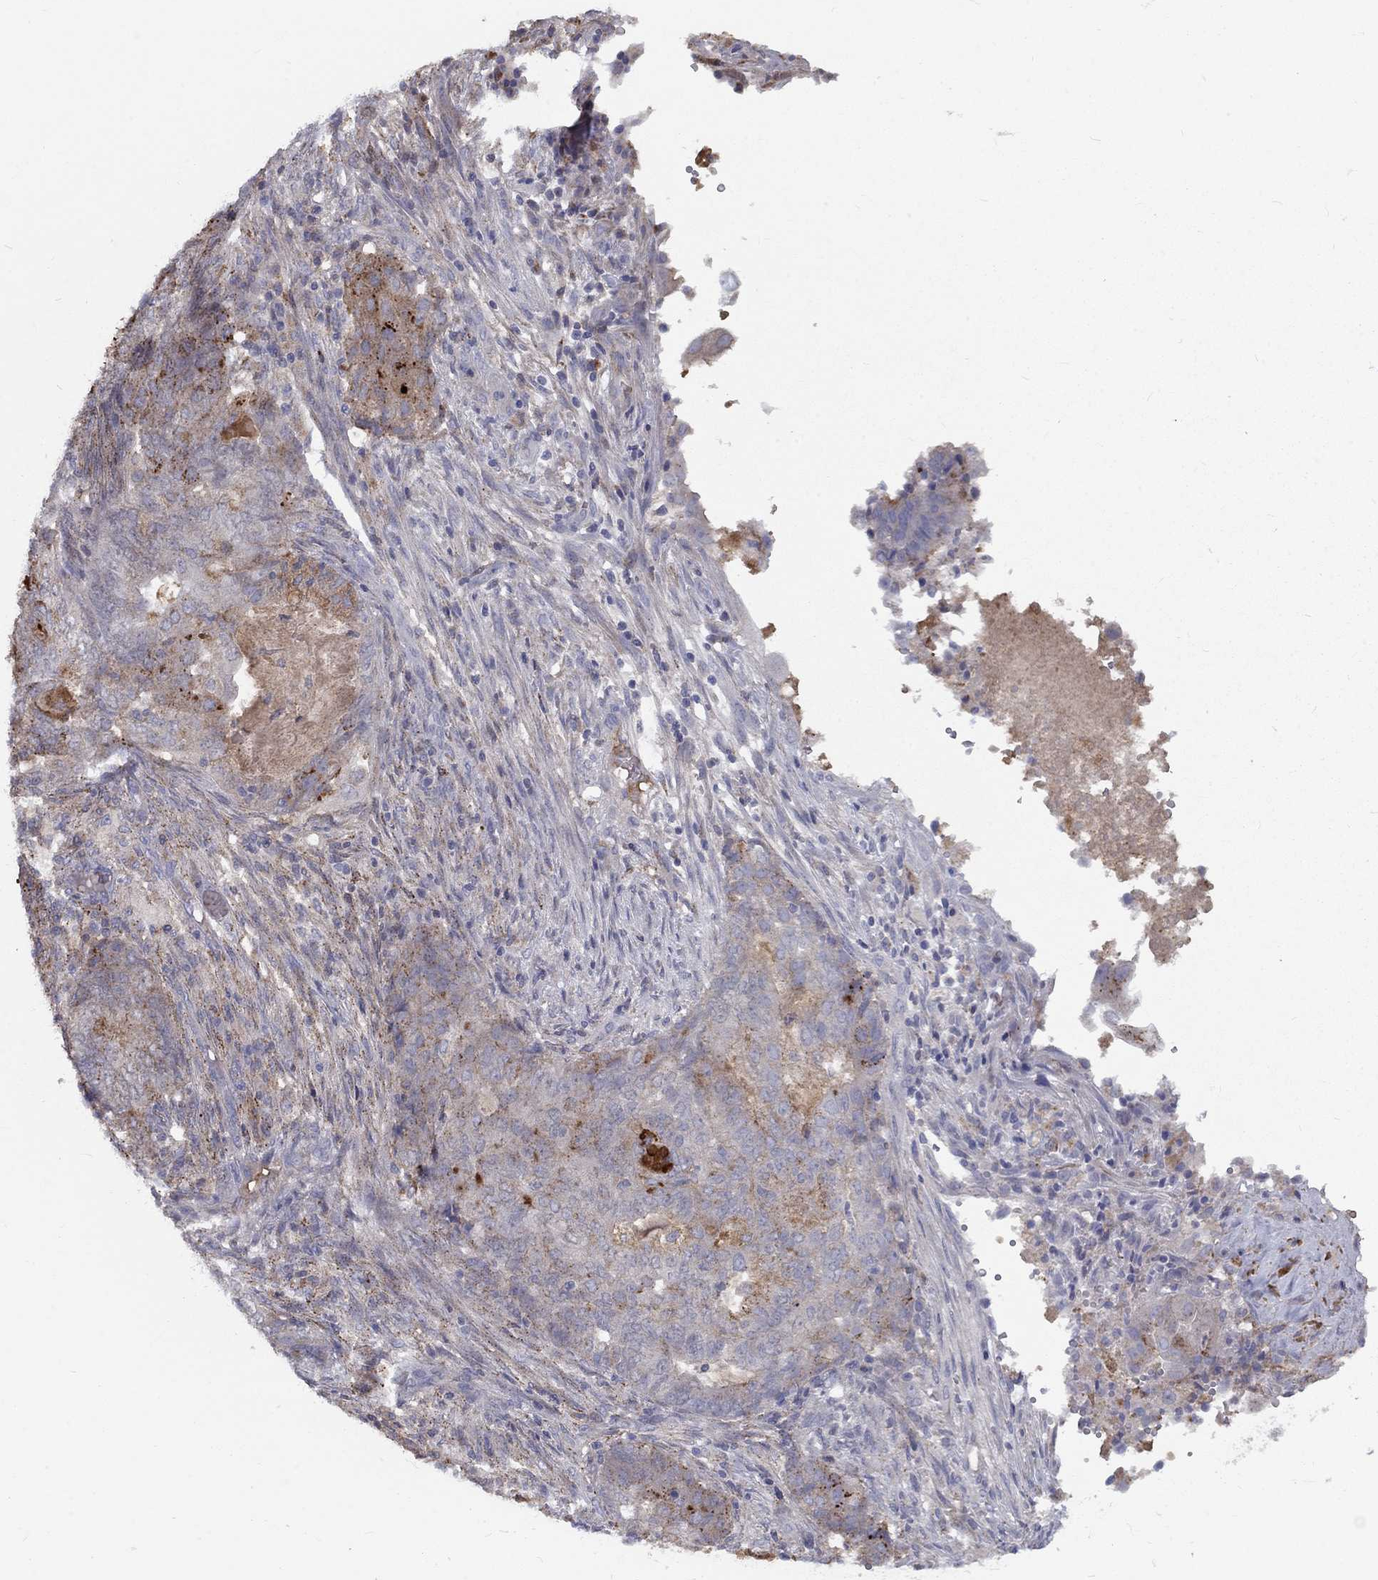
{"staining": {"intensity": "moderate", "quantity": "25%-75%", "location": "cytoplasmic/membranous"}, "tissue": "endometrial cancer", "cell_type": "Tumor cells", "image_type": "cancer", "snomed": [{"axis": "morphology", "description": "Adenocarcinoma, NOS"}, {"axis": "topography", "description": "Endometrium"}], "caption": "A brown stain labels moderate cytoplasmic/membranous positivity of a protein in adenocarcinoma (endometrial) tumor cells.", "gene": "EPDR1", "patient": {"sex": "female", "age": 62}}